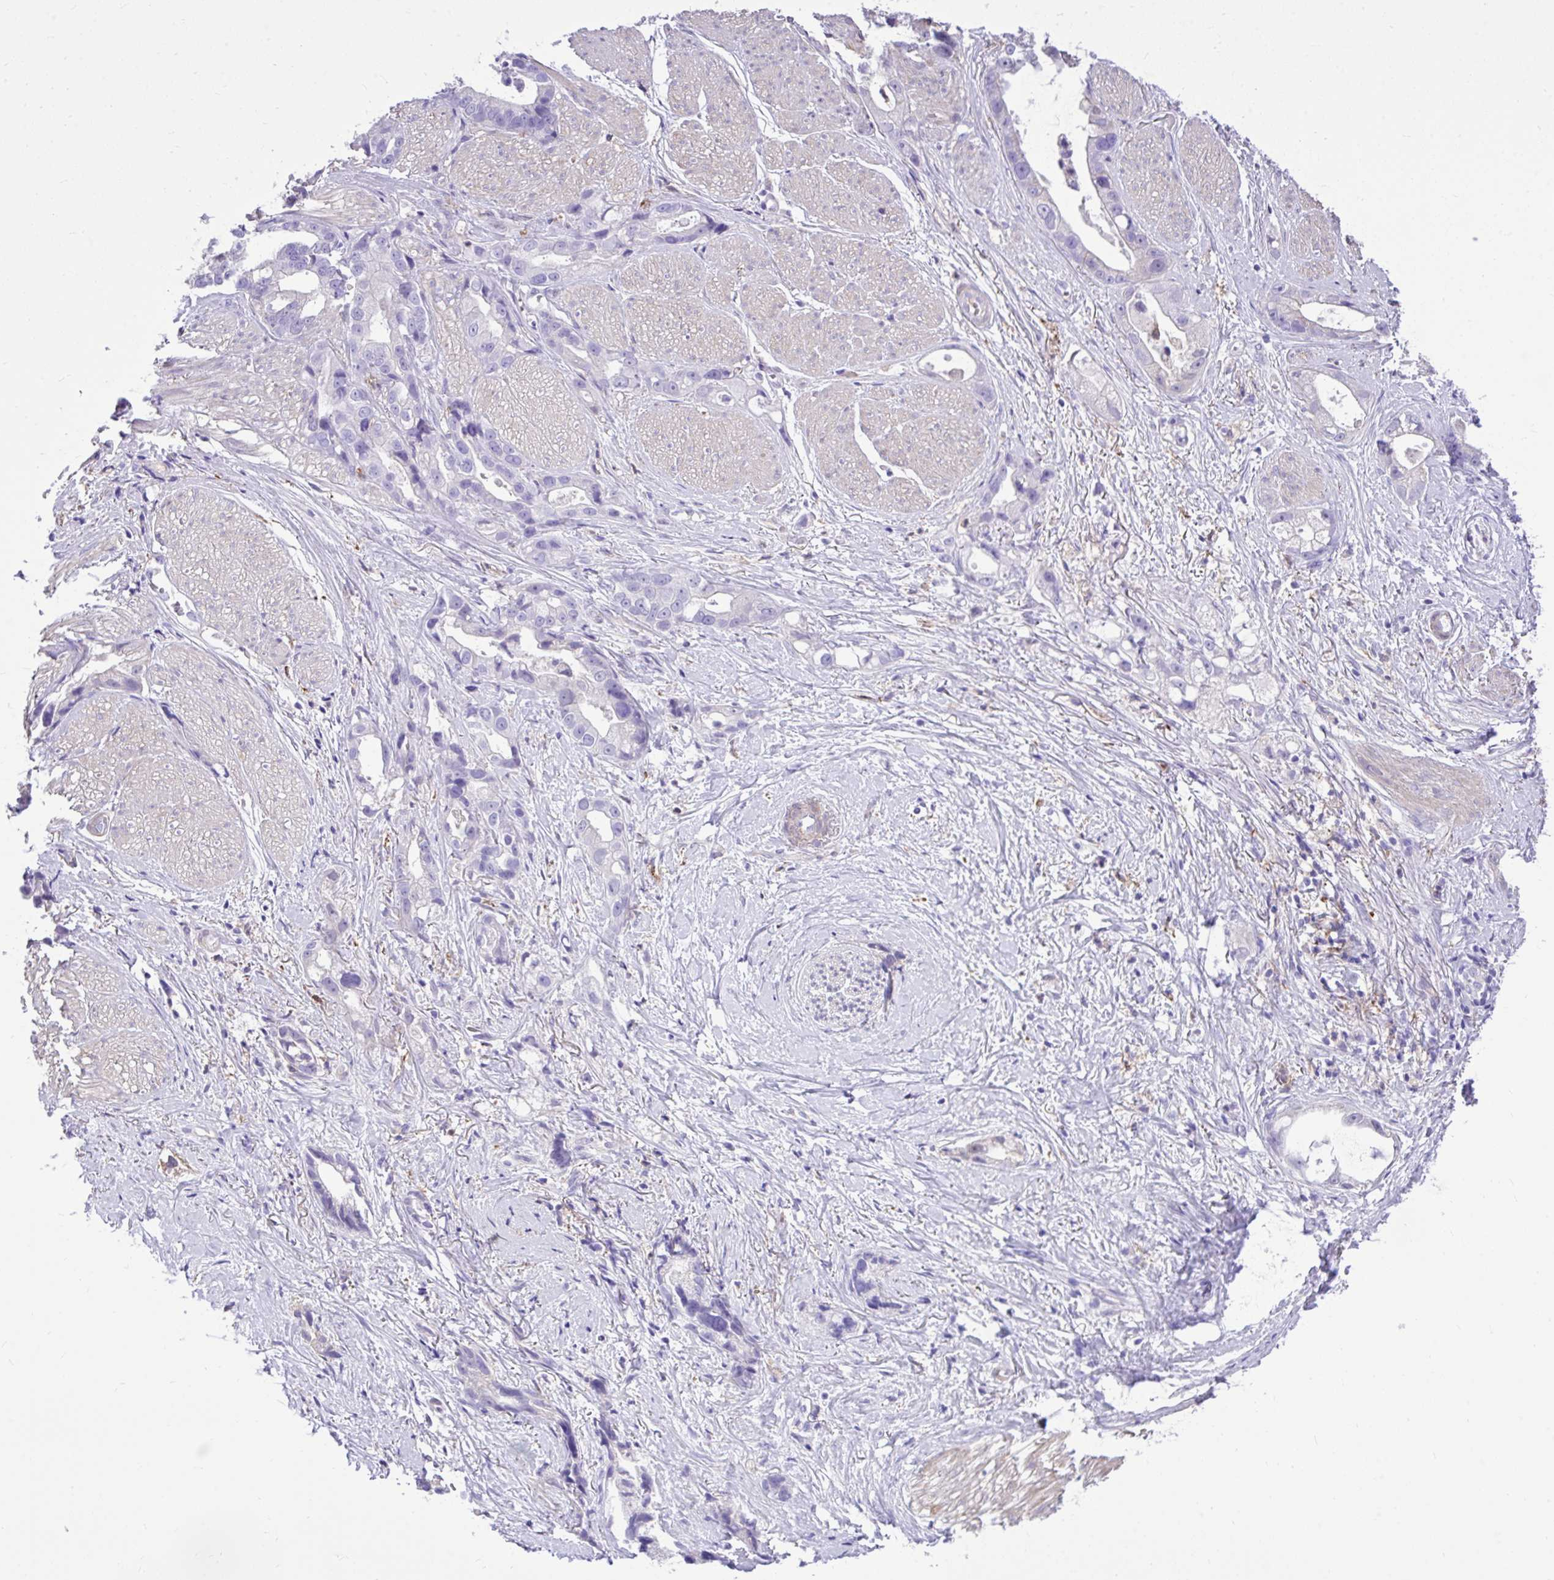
{"staining": {"intensity": "negative", "quantity": "none", "location": "none"}, "tissue": "stomach cancer", "cell_type": "Tumor cells", "image_type": "cancer", "snomed": [{"axis": "morphology", "description": "Adenocarcinoma, NOS"}, {"axis": "topography", "description": "Stomach"}], "caption": "Immunohistochemical staining of stomach cancer displays no significant expression in tumor cells.", "gene": "TLR7", "patient": {"sex": "male", "age": 55}}